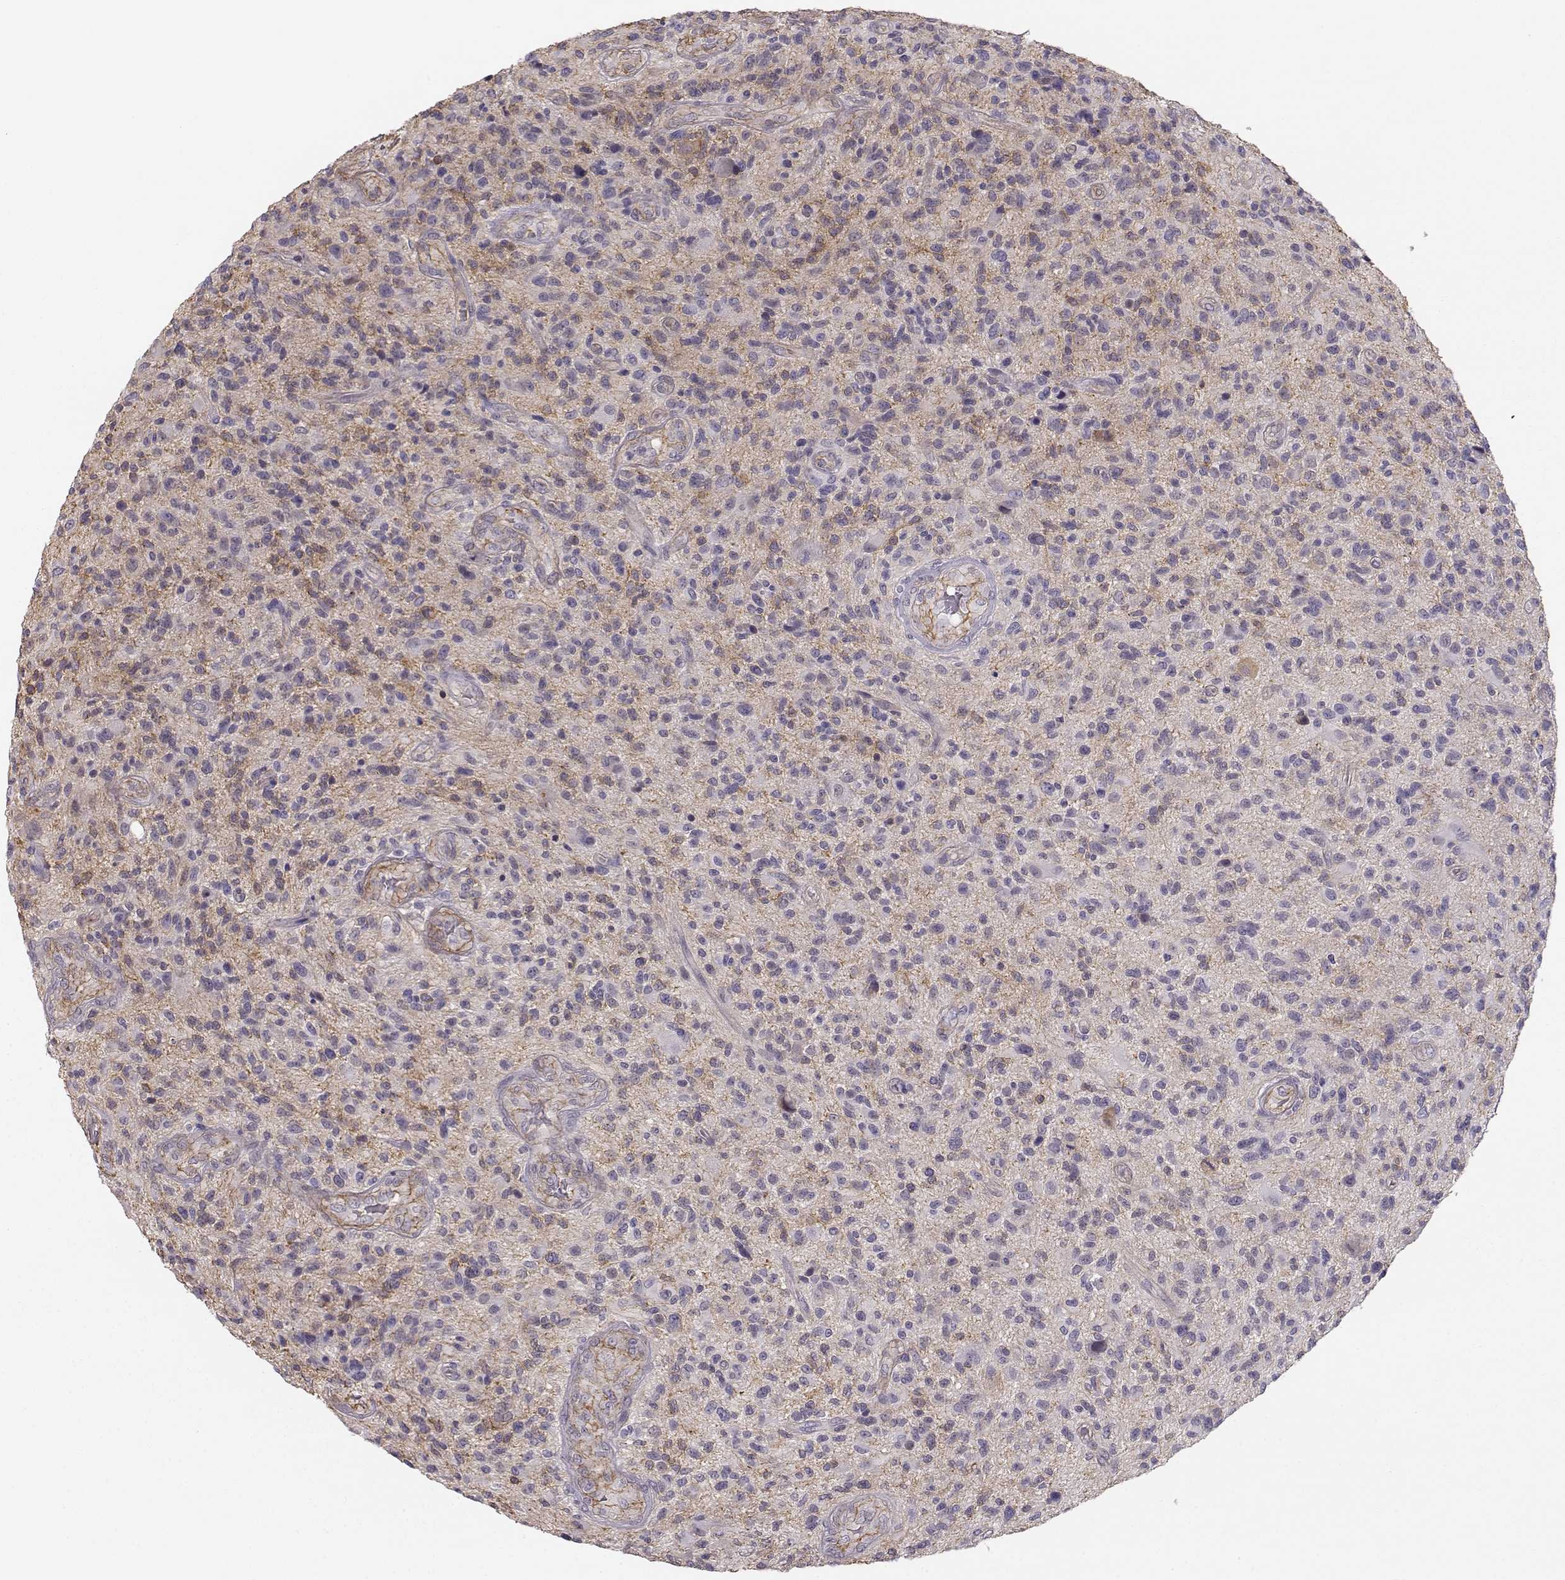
{"staining": {"intensity": "moderate", "quantity": "<25%", "location": "cytoplasmic/membranous"}, "tissue": "glioma", "cell_type": "Tumor cells", "image_type": "cancer", "snomed": [{"axis": "morphology", "description": "Glioma, malignant, High grade"}, {"axis": "topography", "description": "Brain"}], "caption": "Glioma stained with immunohistochemistry shows moderate cytoplasmic/membranous positivity in about <25% of tumor cells.", "gene": "DAPL1", "patient": {"sex": "male", "age": 47}}